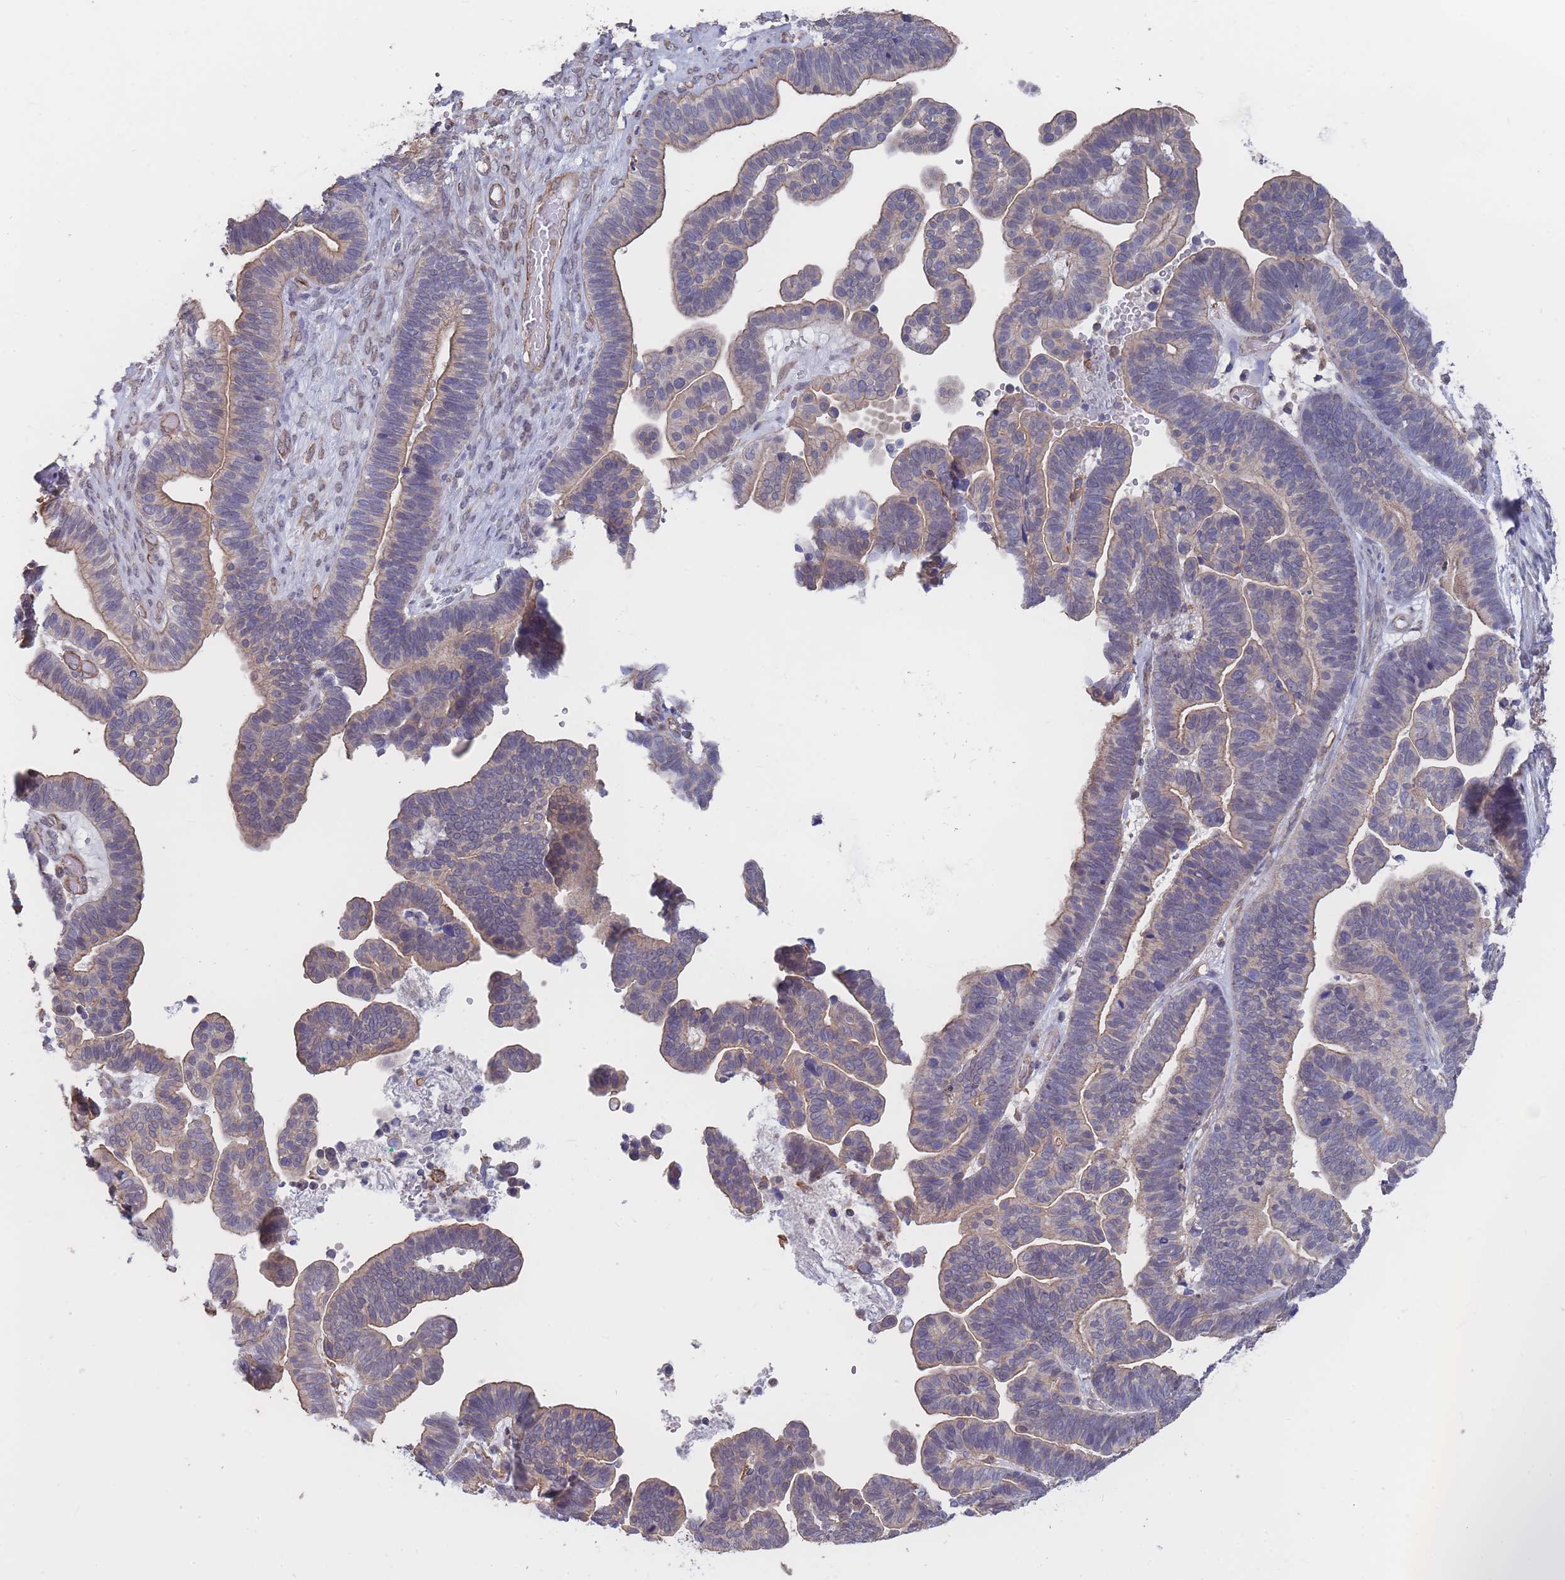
{"staining": {"intensity": "moderate", "quantity": "25%-75%", "location": "cytoplasmic/membranous"}, "tissue": "ovarian cancer", "cell_type": "Tumor cells", "image_type": "cancer", "snomed": [{"axis": "morphology", "description": "Cystadenocarcinoma, serous, NOS"}, {"axis": "topography", "description": "Ovary"}], "caption": "Human ovarian serous cystadenocarcinoma stained for a protein (brown) shows moderate cytoplasmic/membranous positive expression in about 25%-75% of tumor cells.", "gene": "SLC1A6", "patient": {"sex": "female", "age": 56}}